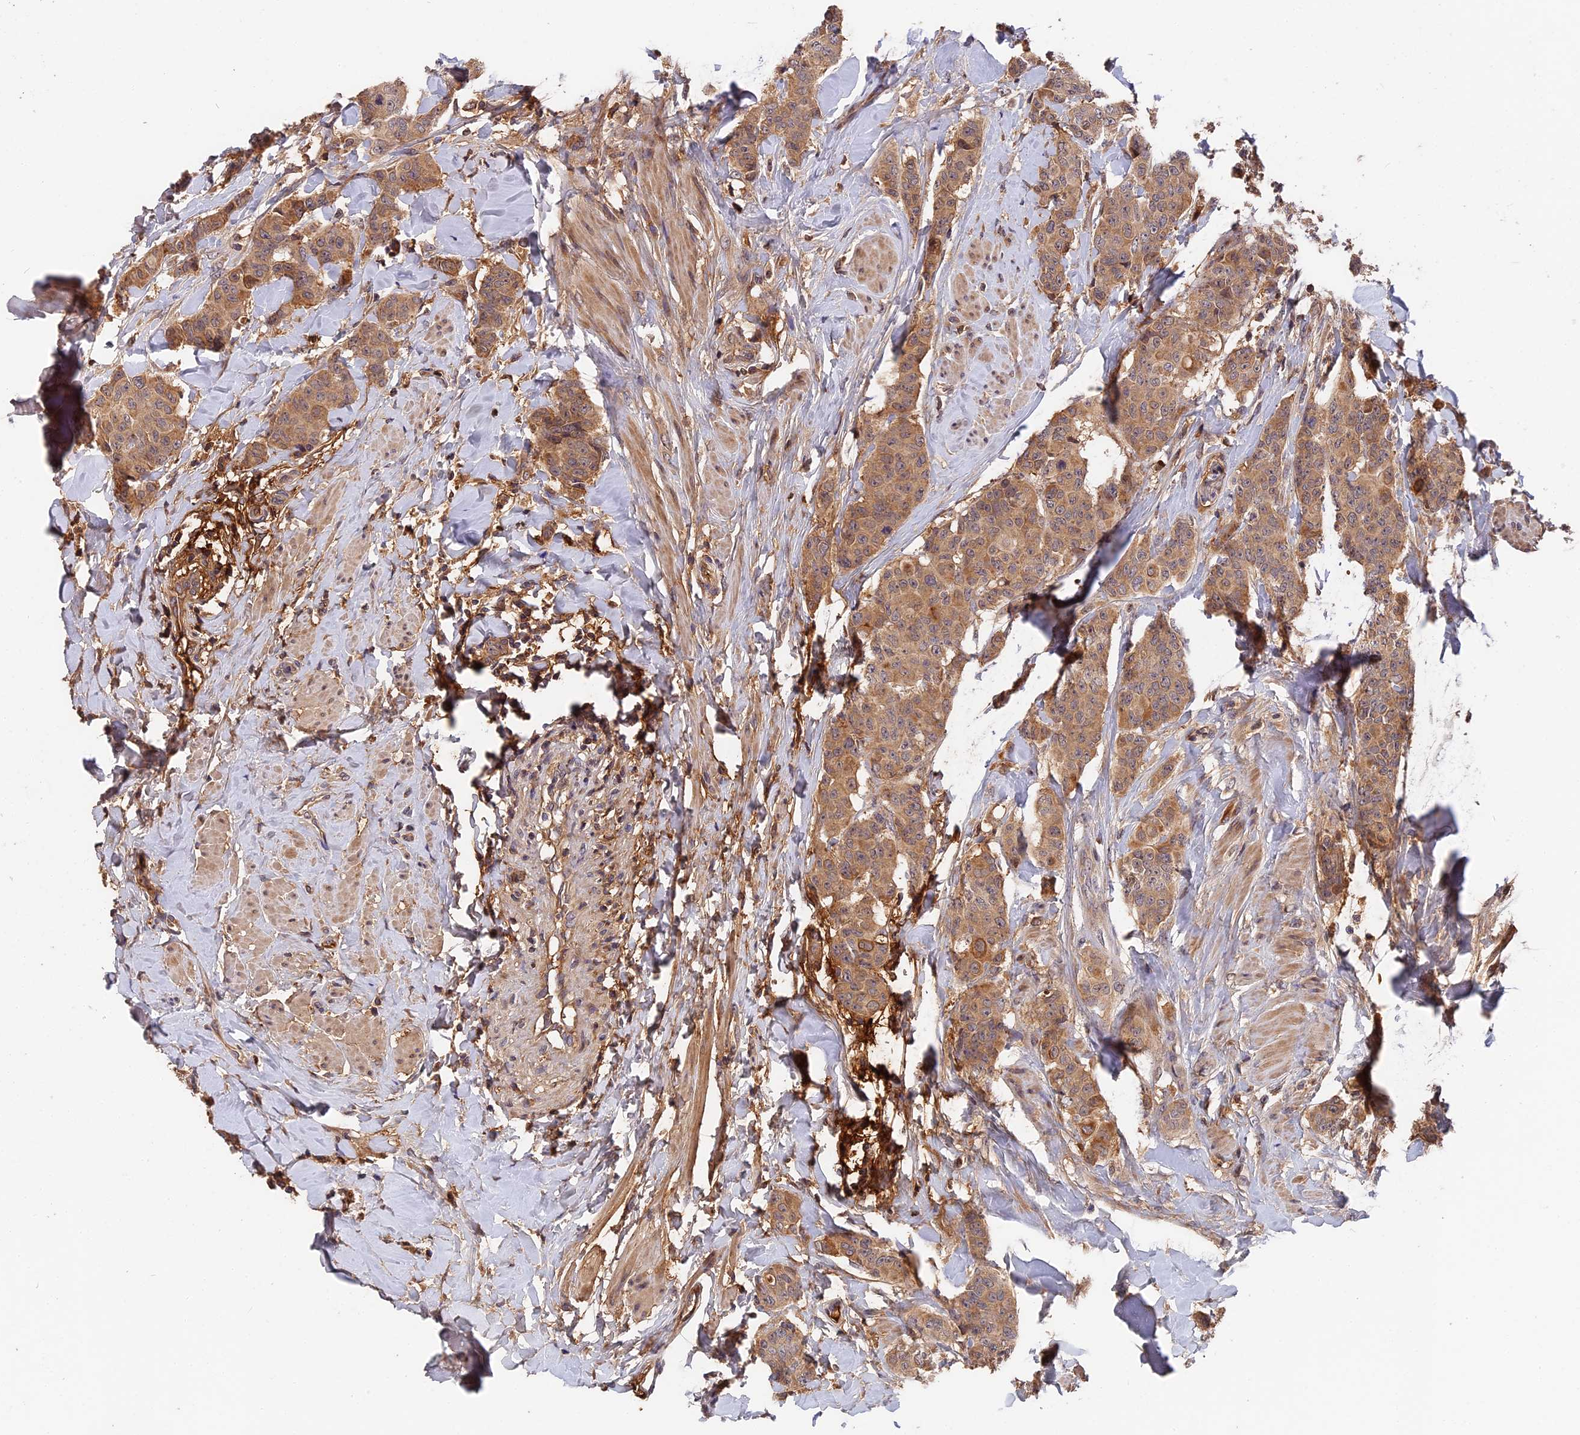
{"staining": {"intensity": "moderate", "quantity": ">75%", "location": "cytoplasmic/membranous"}, "tissue": "breast cancer", "cell_type": "Tumor cells", "image_type": "cancer", "snomed": [{"axis": "morphology", "description": "Duct carcinoma"}, {"axis": "topography", "description": "Breast"}], "caption": "About >75% of tumor cells in invasive ductal carcinoma (breast) demonstrate moderate cytoplasmic/membranous protein staining as visualized by brown immunohistochemical staining.", "gene": "ITIH1", "patient": {"sex": "female", "age": 40}}